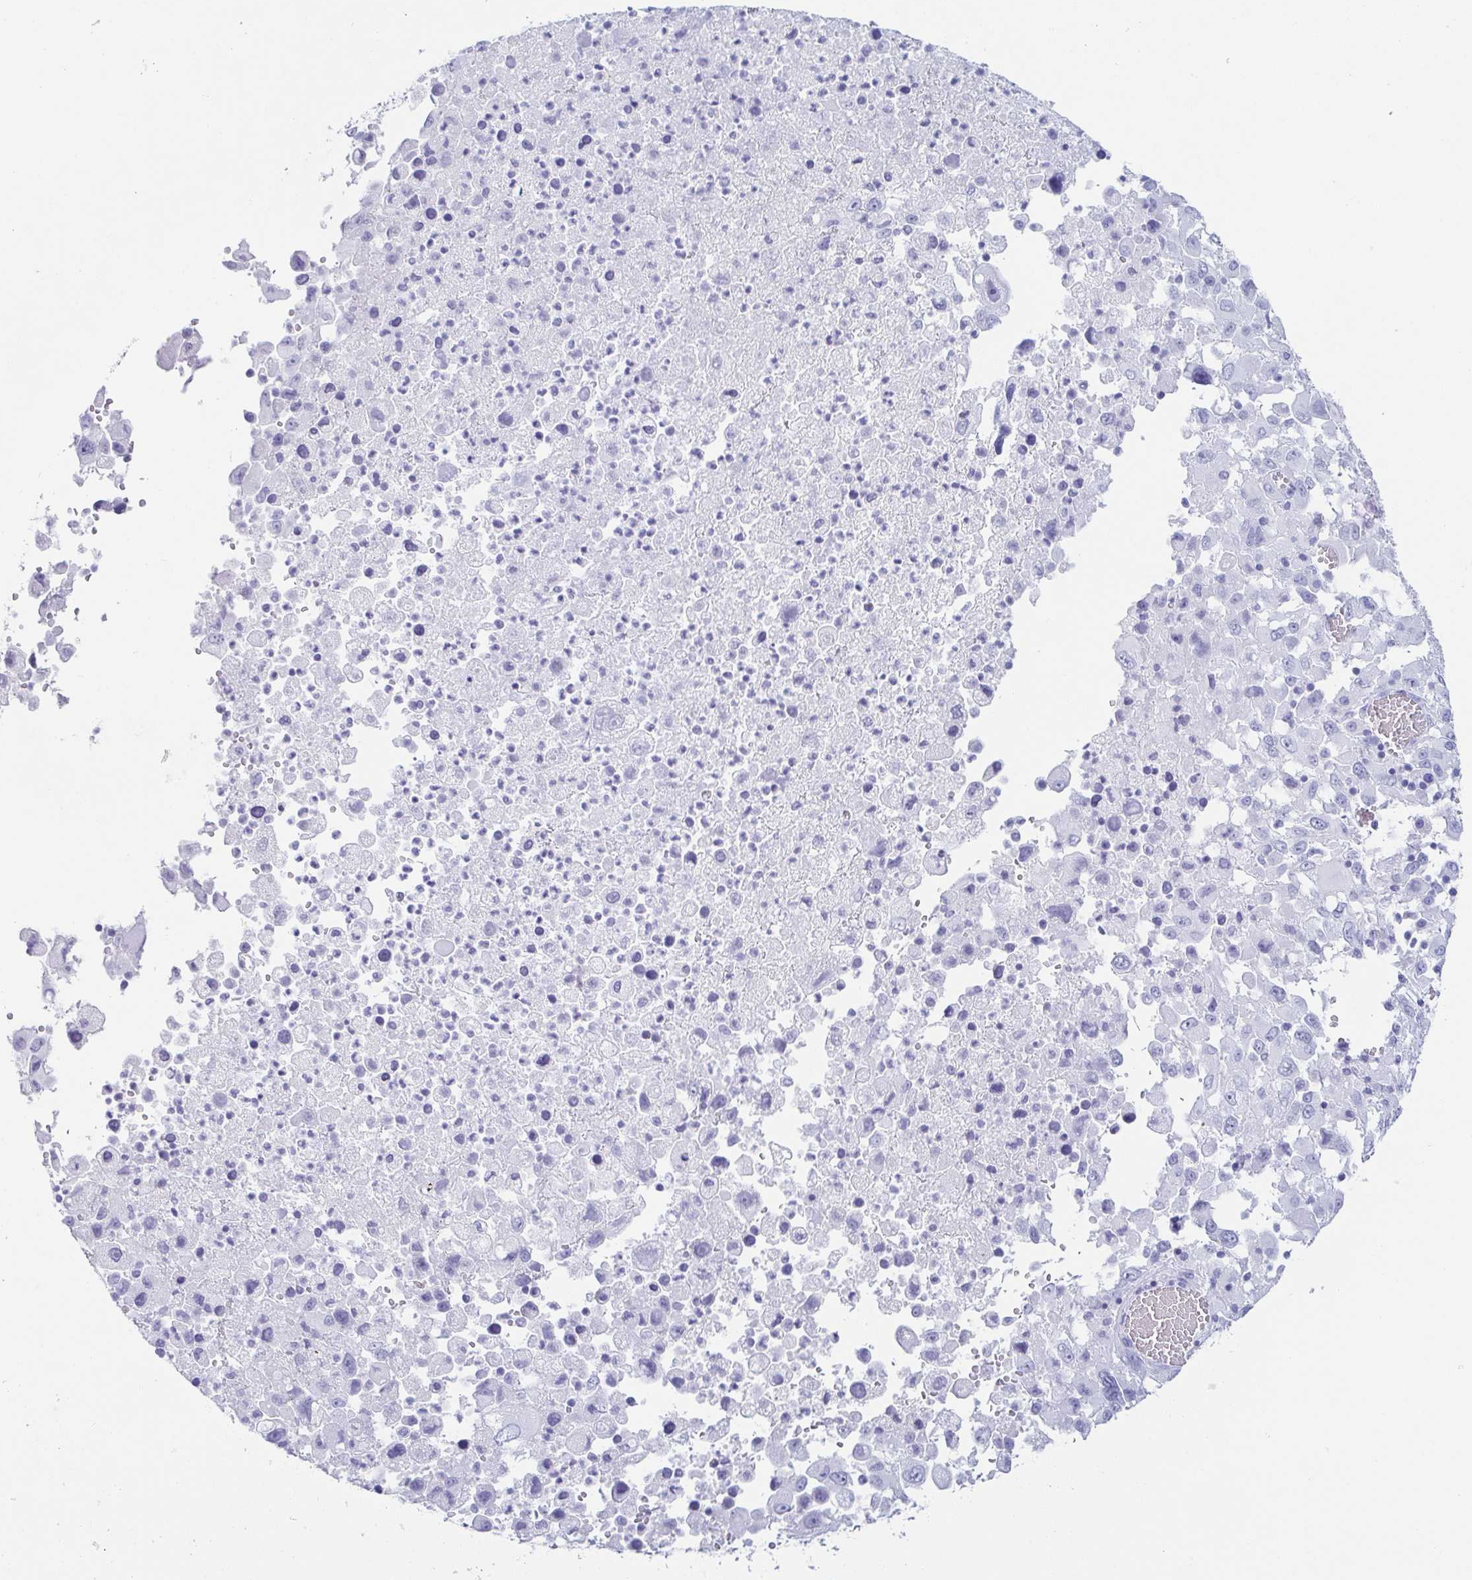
{"staining": {"intensity": "negative", "quantity": "none", "location": "none"}, "tissue": "melanoma", "cell_type": "Tumor cells", "image_type": "cancer", "snomed": [{"axis": "morphology", "description": "Malignant melanoma, Metastatic site"}, {"axis": "topography", "description": "Soft tissue"}], "caption": "A micrograph of malignant melanoma (metastatic site) stained for a protein reveals no brown staining in tumor cells.", "gene": "ZG16B", "patient": {"sex": "male", "age": 50}}